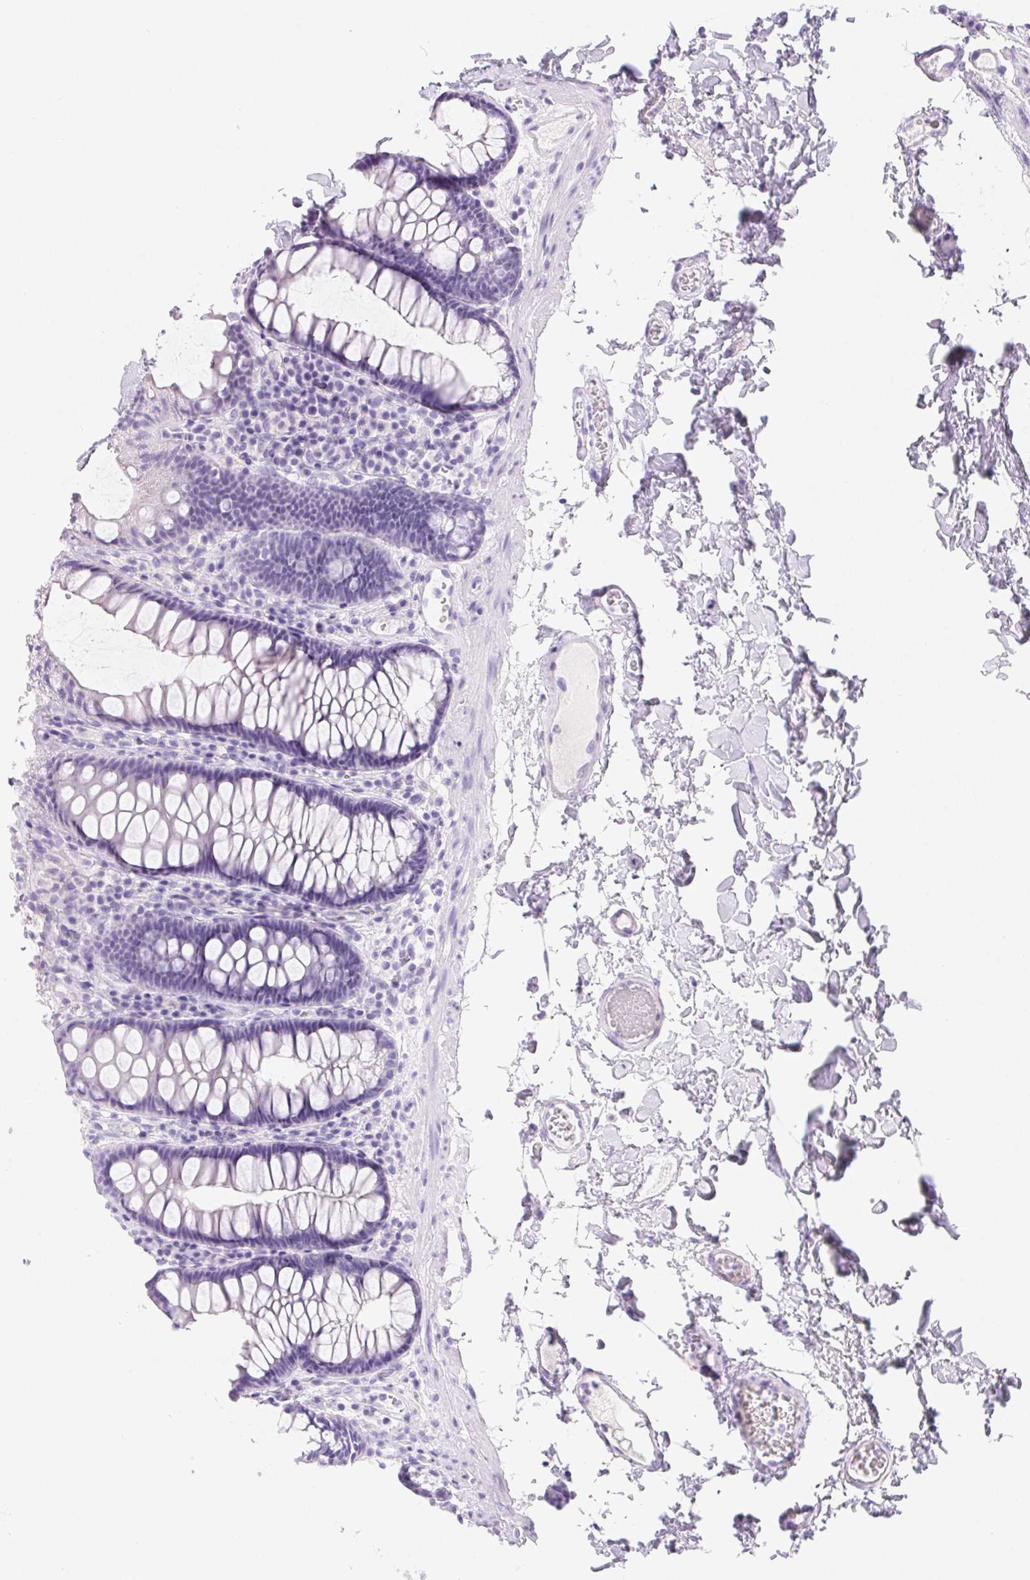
{"staining": {"intensity": "negative", "quantity": "none", "location": "none"}, "tissue": "colon", "cell_type": "Endothelial cells", "image_type": "normal", "snomed": [{"axis": "morphology", "description": "Normal tissue, NOS"}, {"axis": "topography", "description": "Colon"}, {"axis": "topography", "description": "Peripheral nerve tissue"}], "caption": "High power microscopy micrograph of an IHC image of normal colon, revealing no significant positivity in endothelial cells.", "gene": "PNLIP", "patient": {"sex": "male", "age": 84}}